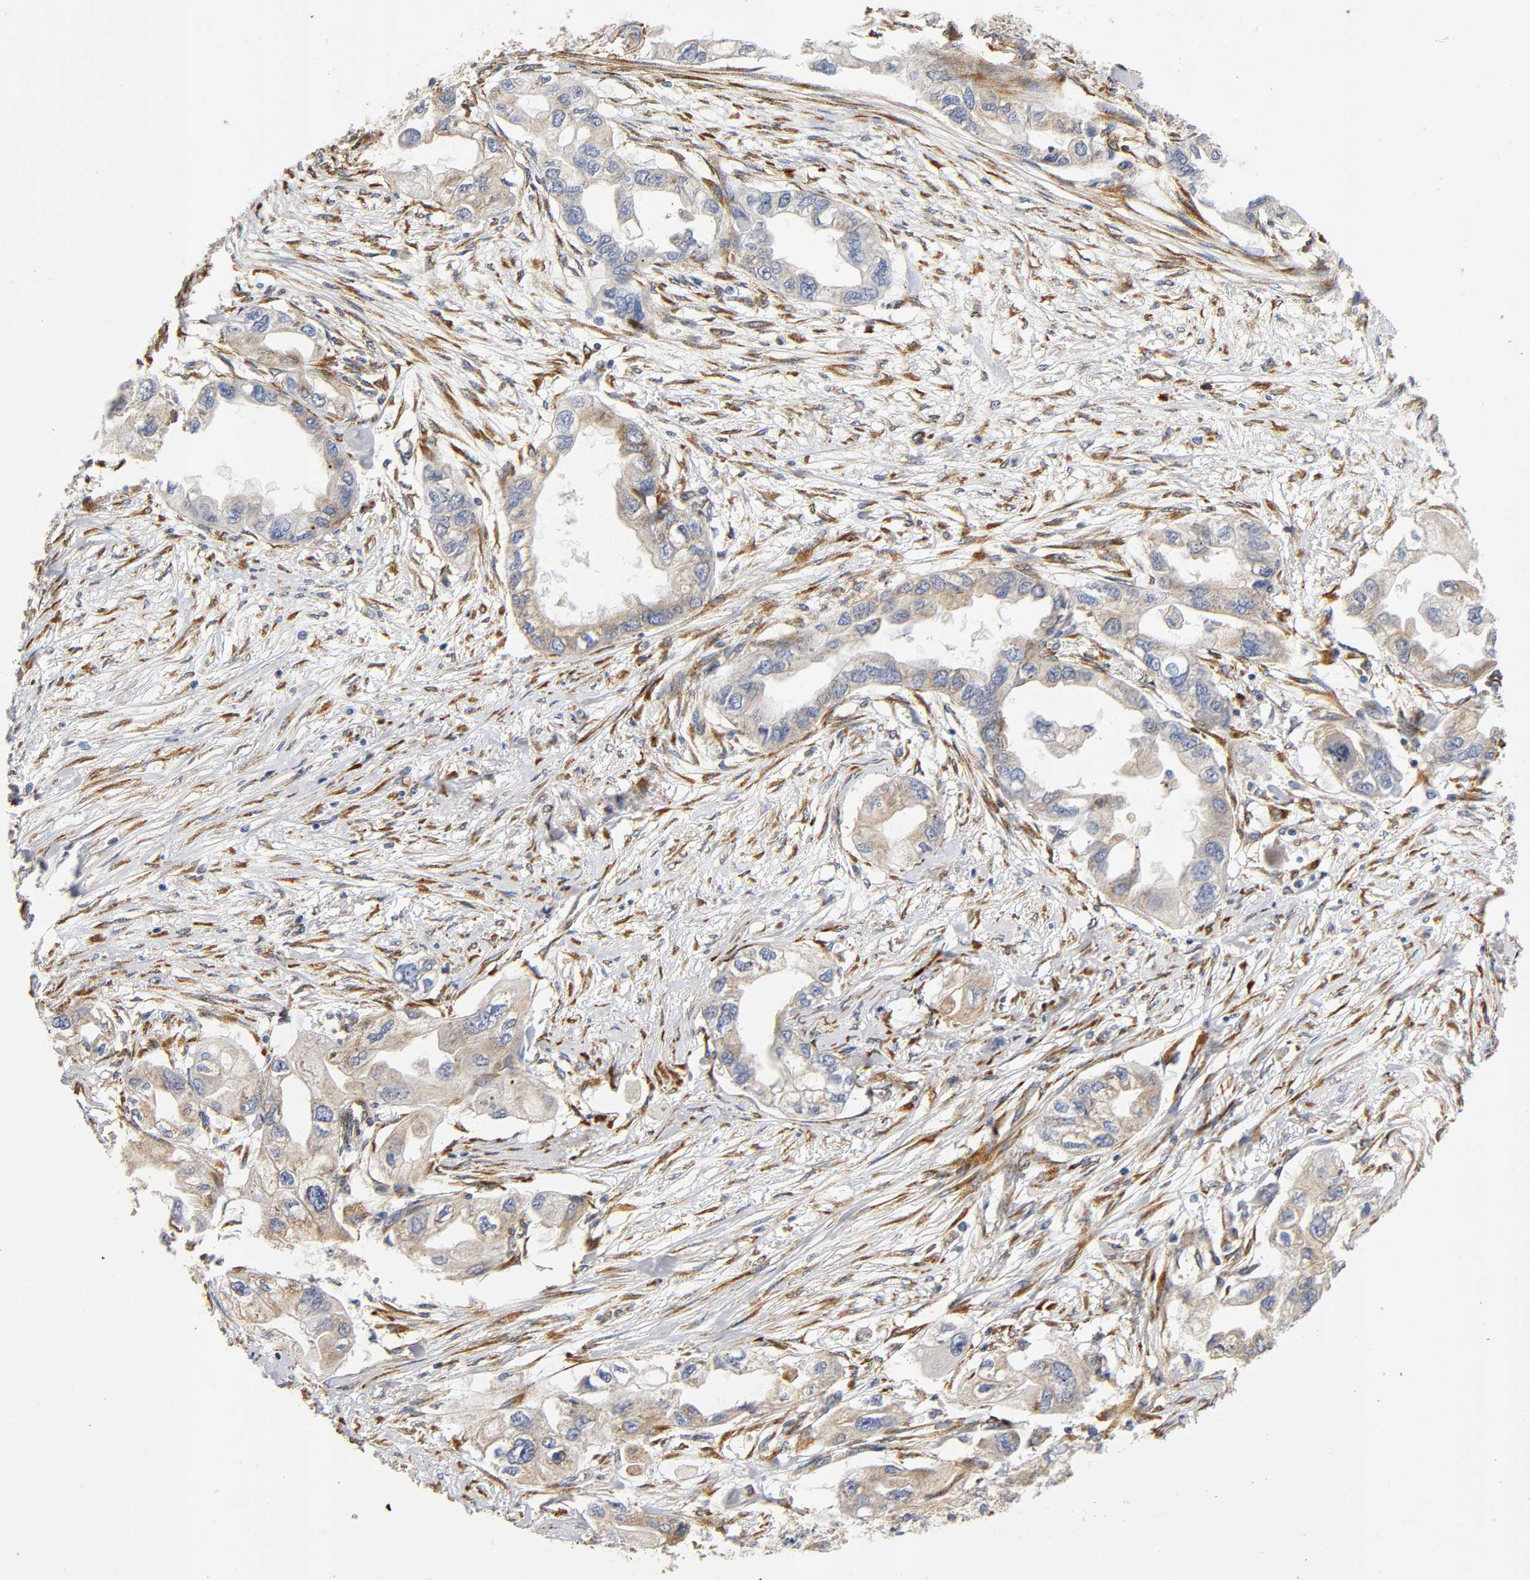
{"staining": {"intensity": "moderate", "quantity": ">75%", "location": "cytoplasmic/membranous"}, "tissue": "endometrial cancer", "cell_type": "Tumor cells", "image_type": "cancer", "snomed": [{"axis": "morphology", "description": "Adenocarcinoma, NOS"}, {"axis": "topography", "description": "Endometrium"}], "caption": "The image displays immunohistochemical staining of endometrial cancer (adenocarcinoma). There is moderate cytoplasmic/membranous staining is appreciated in approximately >75% of tumor cells.", "gene": "SOS2", "patient": {"sex": "female", "age": 67}}